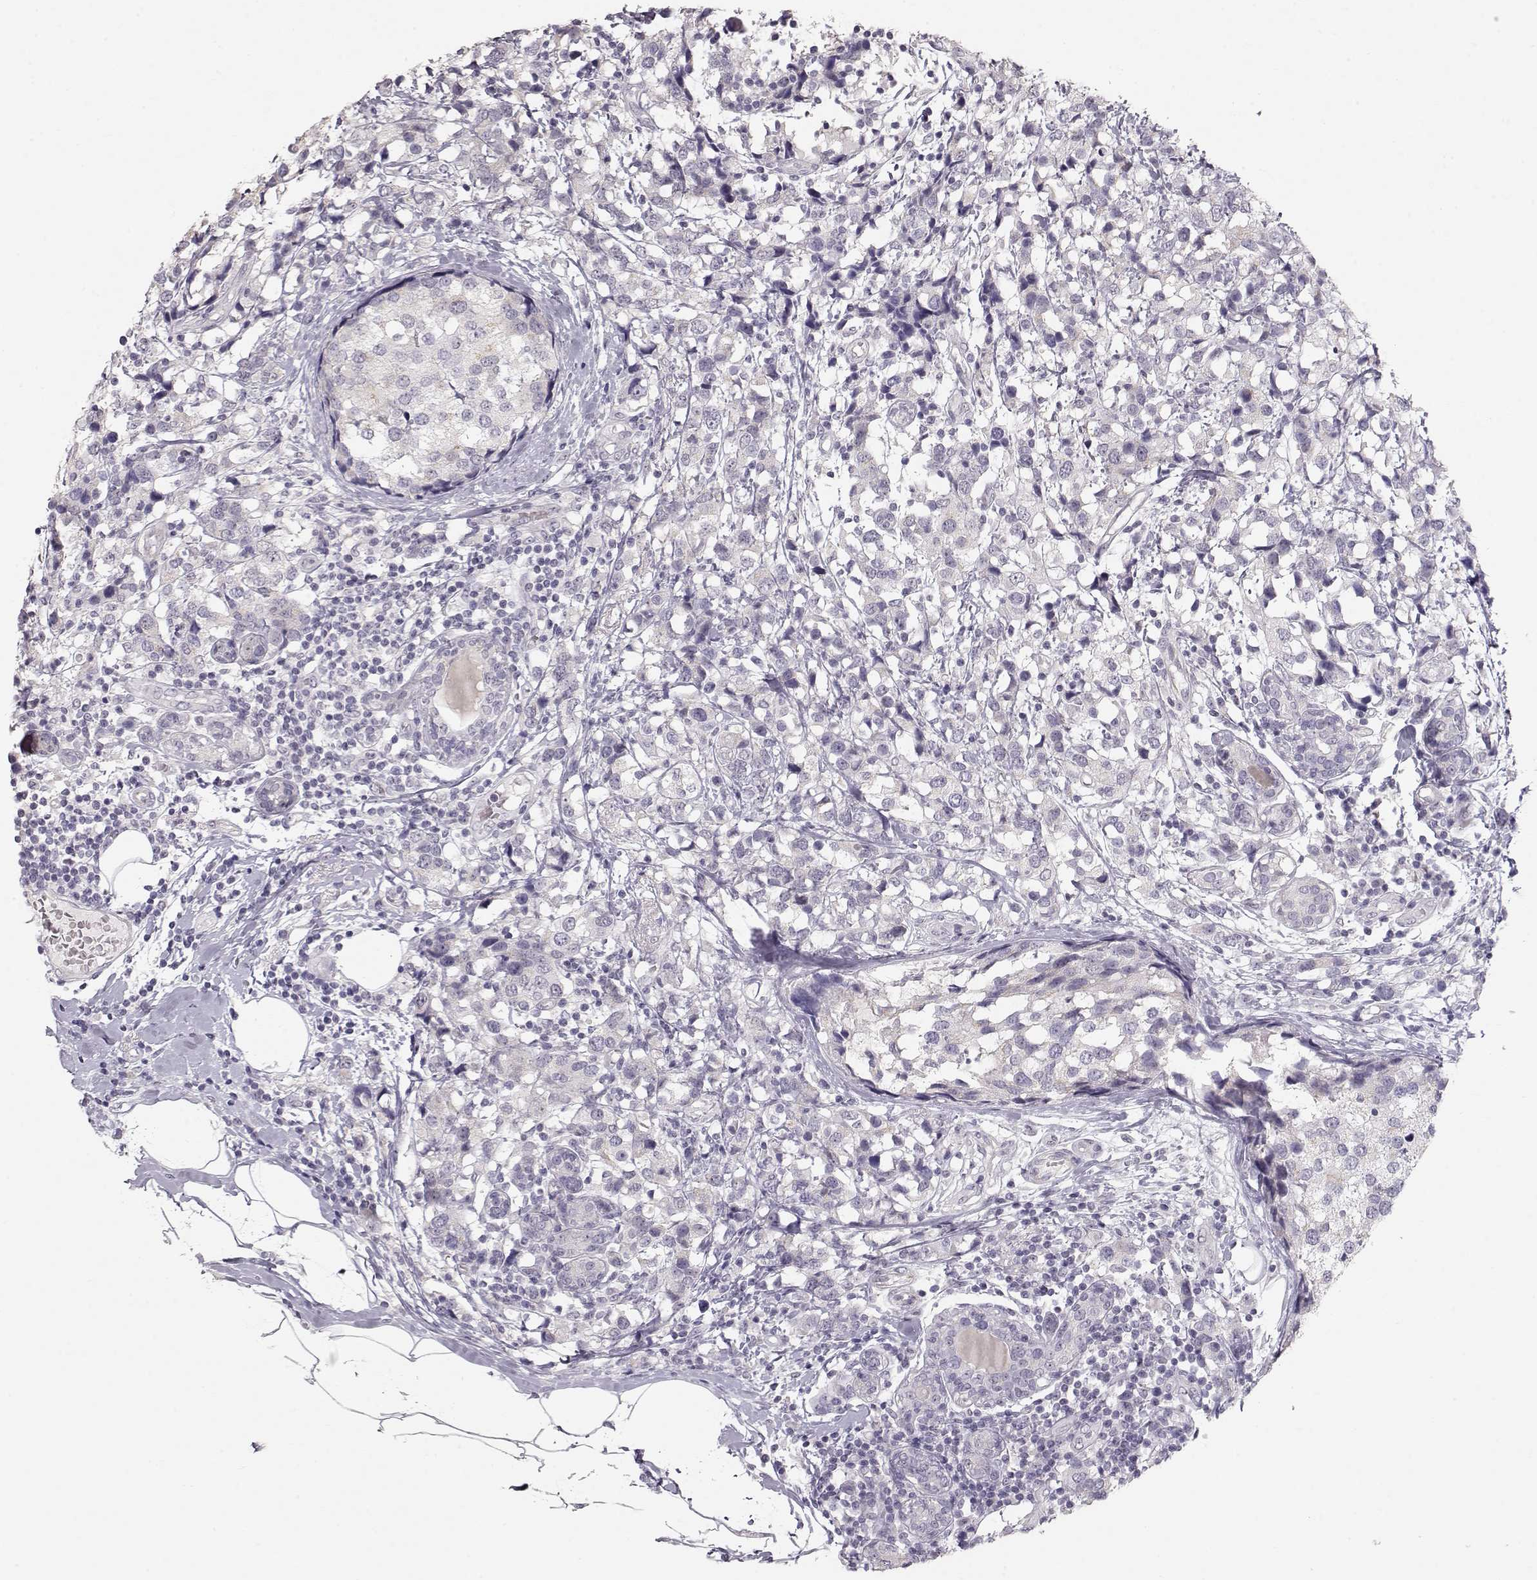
{"staining": {"intensity": "negative", "quantity": "none", "location": "none"}, "tissue": "breast cancer", "cell_type": "Tumor cells", "image_type": "cancer", "snomed": [{"axis": "morphology", "description": "Lobular carcinoma"}, {"axis": "topography", "description": "Breast"}], "caption": "Protein analysis of breast lobular carcinoma reveals no significant staining in tumor cells. The staining is performed using DAB (3,3'-diaminobenzidine) brown chromogen with nuclei counter-stained in using hematoxylin.", "gene": "FAM205A", "patient": {"sex": "female", "age": 59}}